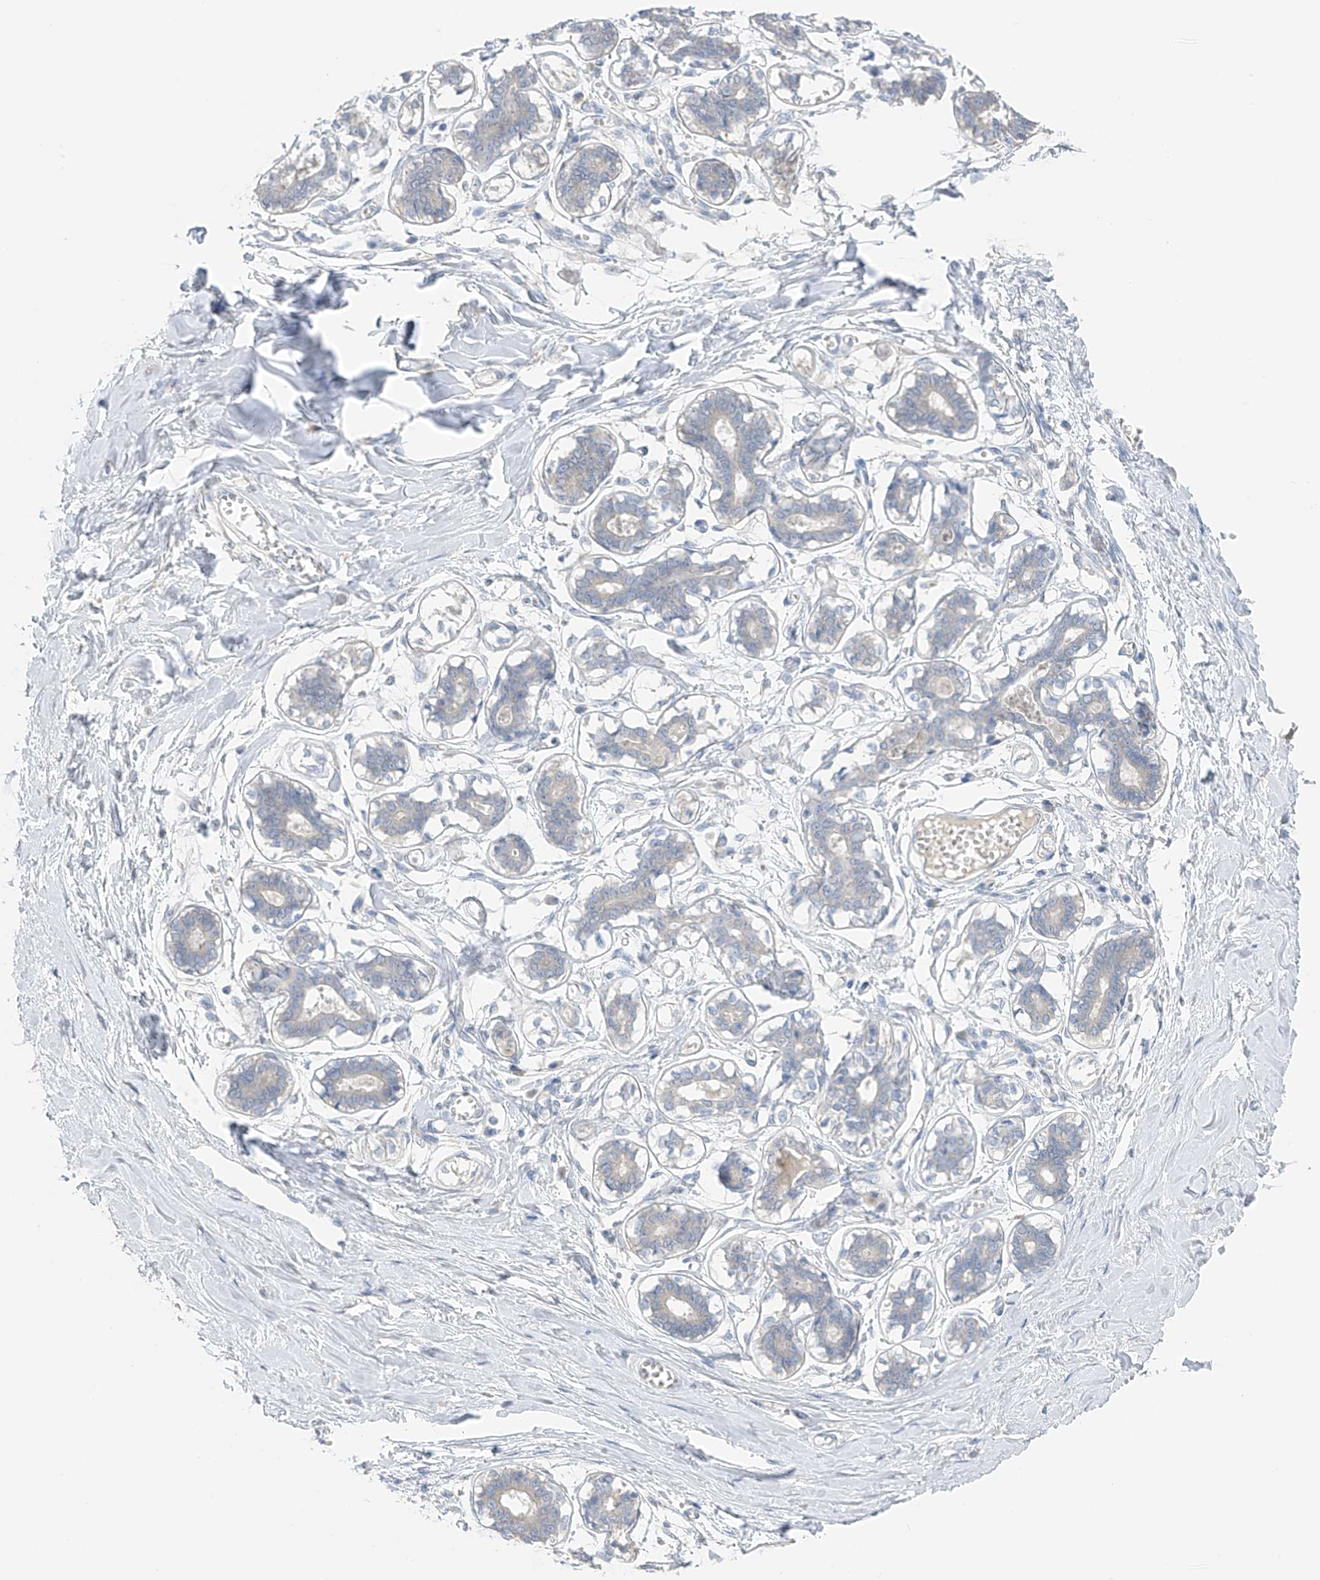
{"staining": {"intensity": "negative", "quantity": "none", "location": "none"}, "tissue": "breast", "cell_type": "Adipocytes", "image_type": "normal", "snomed": [{"axis": "morphology", "description": "Normal tissue, NOS"}, {"axis": "topography", "description": "Breast"}], "caption": "Adipocytes are negative for brown protein staining in unremarkable breast. (Brightfield microscopy of DAB (3,3'-diaminobenzidine) immunohistochemistry (IHC) at high magnification).", "gene": "NALCN", "patient": {"sex": "female", "age": 27}}